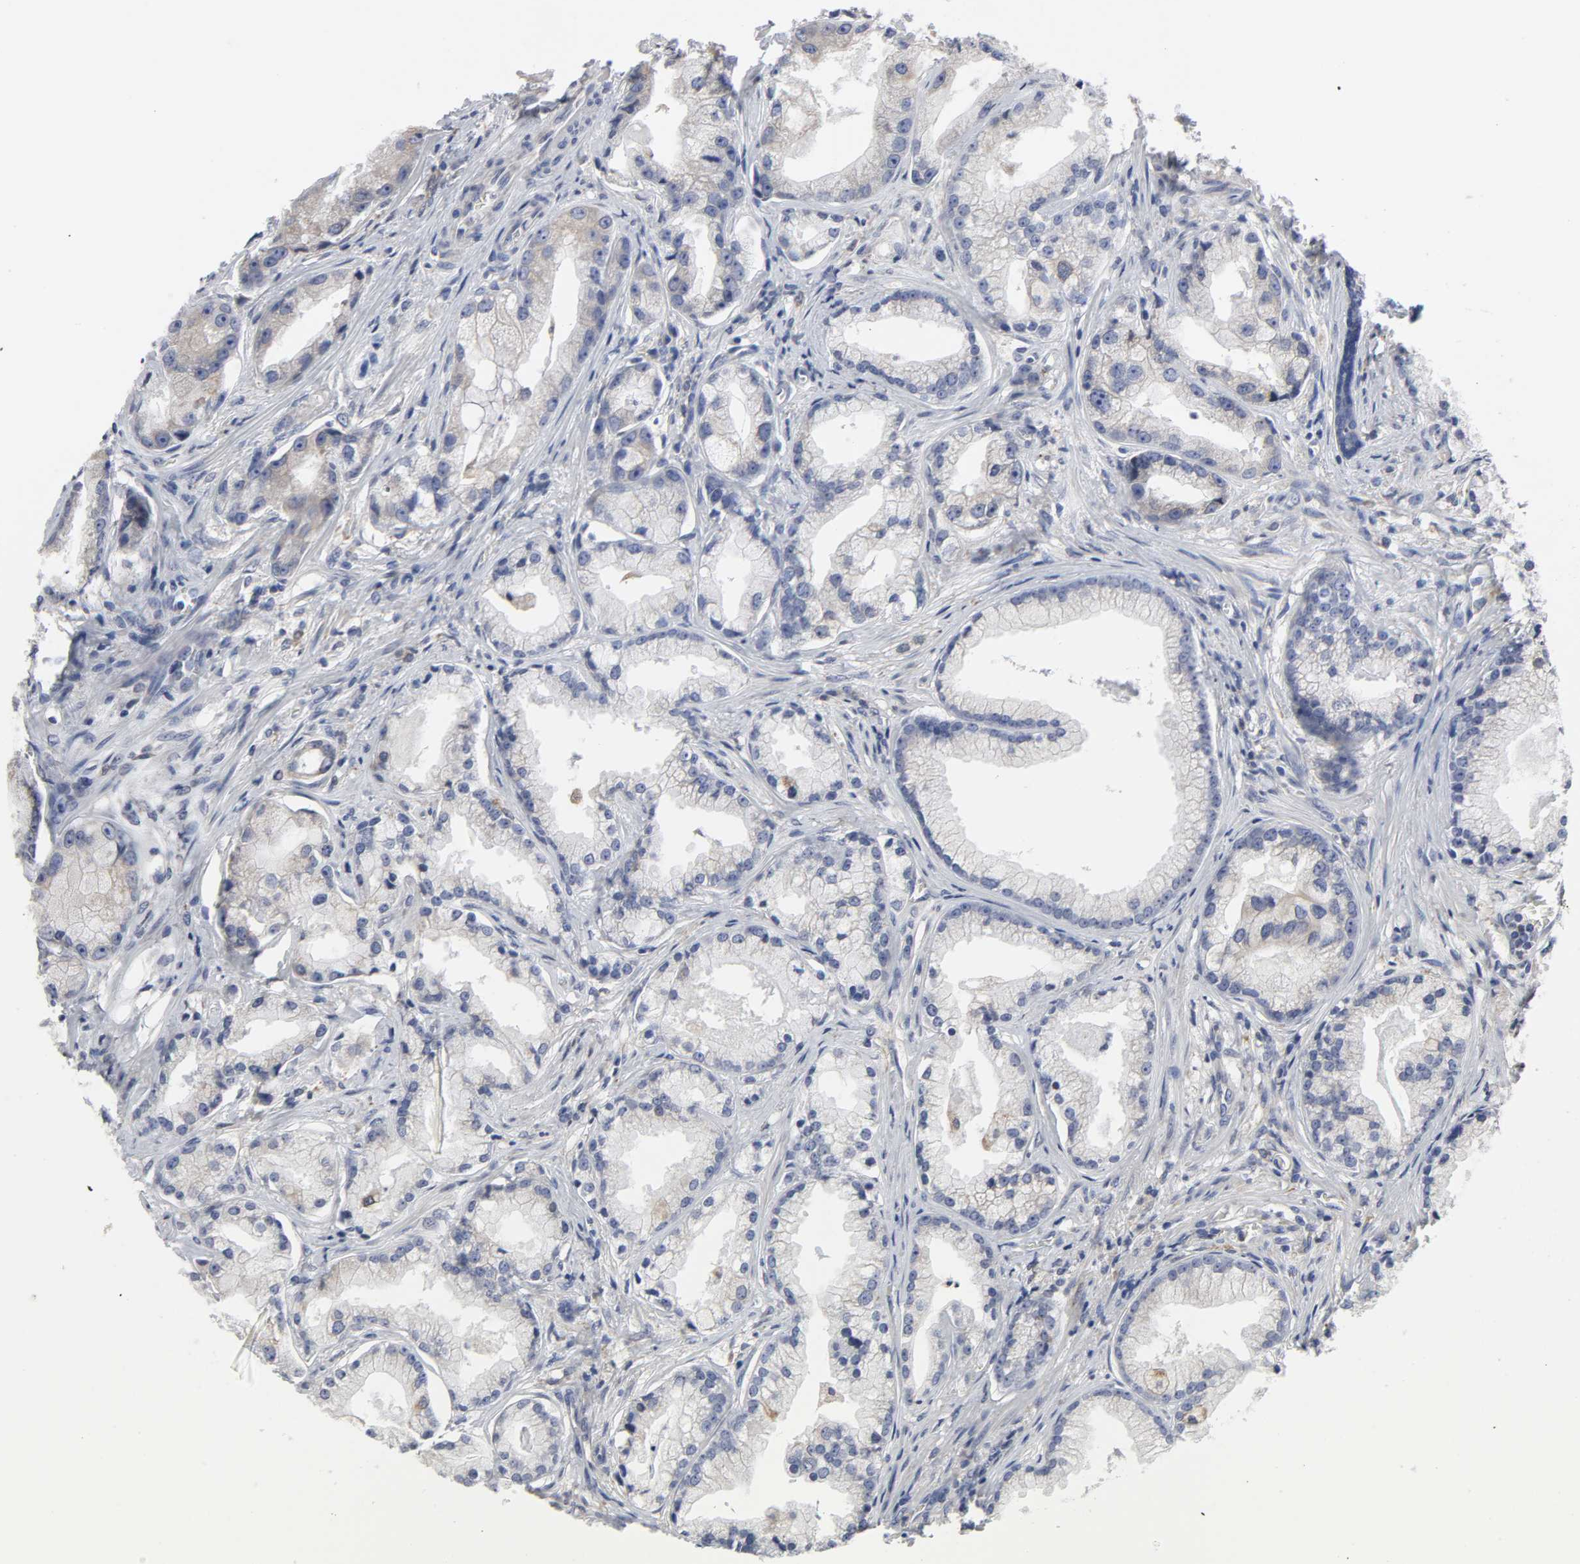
{"staining": {"intensity": "weak", "quantity": ">75%", "location": "cytoplasmic/membranous"}, "tissue": "prostate cancer", "cell_type": "Tumor cells", "image_type": "cancer", "snomed": [{"axis": "morphology", "description": "Adenocarcinoma, Low grade"}, {"axis": "topography", "description": "Prostate"}], "caption": "Immunohistochemistry micrograph of neoplastic tissue: human prostate cancer stained using IHC shows low levels of weak protein expression localized specifically in the cytoplasmic/membranous of tumor cells, appearing as a cytoplasmic/membranous brown color.", "gene": "HCK", "patient": {"sex": "male", "age": 59}}